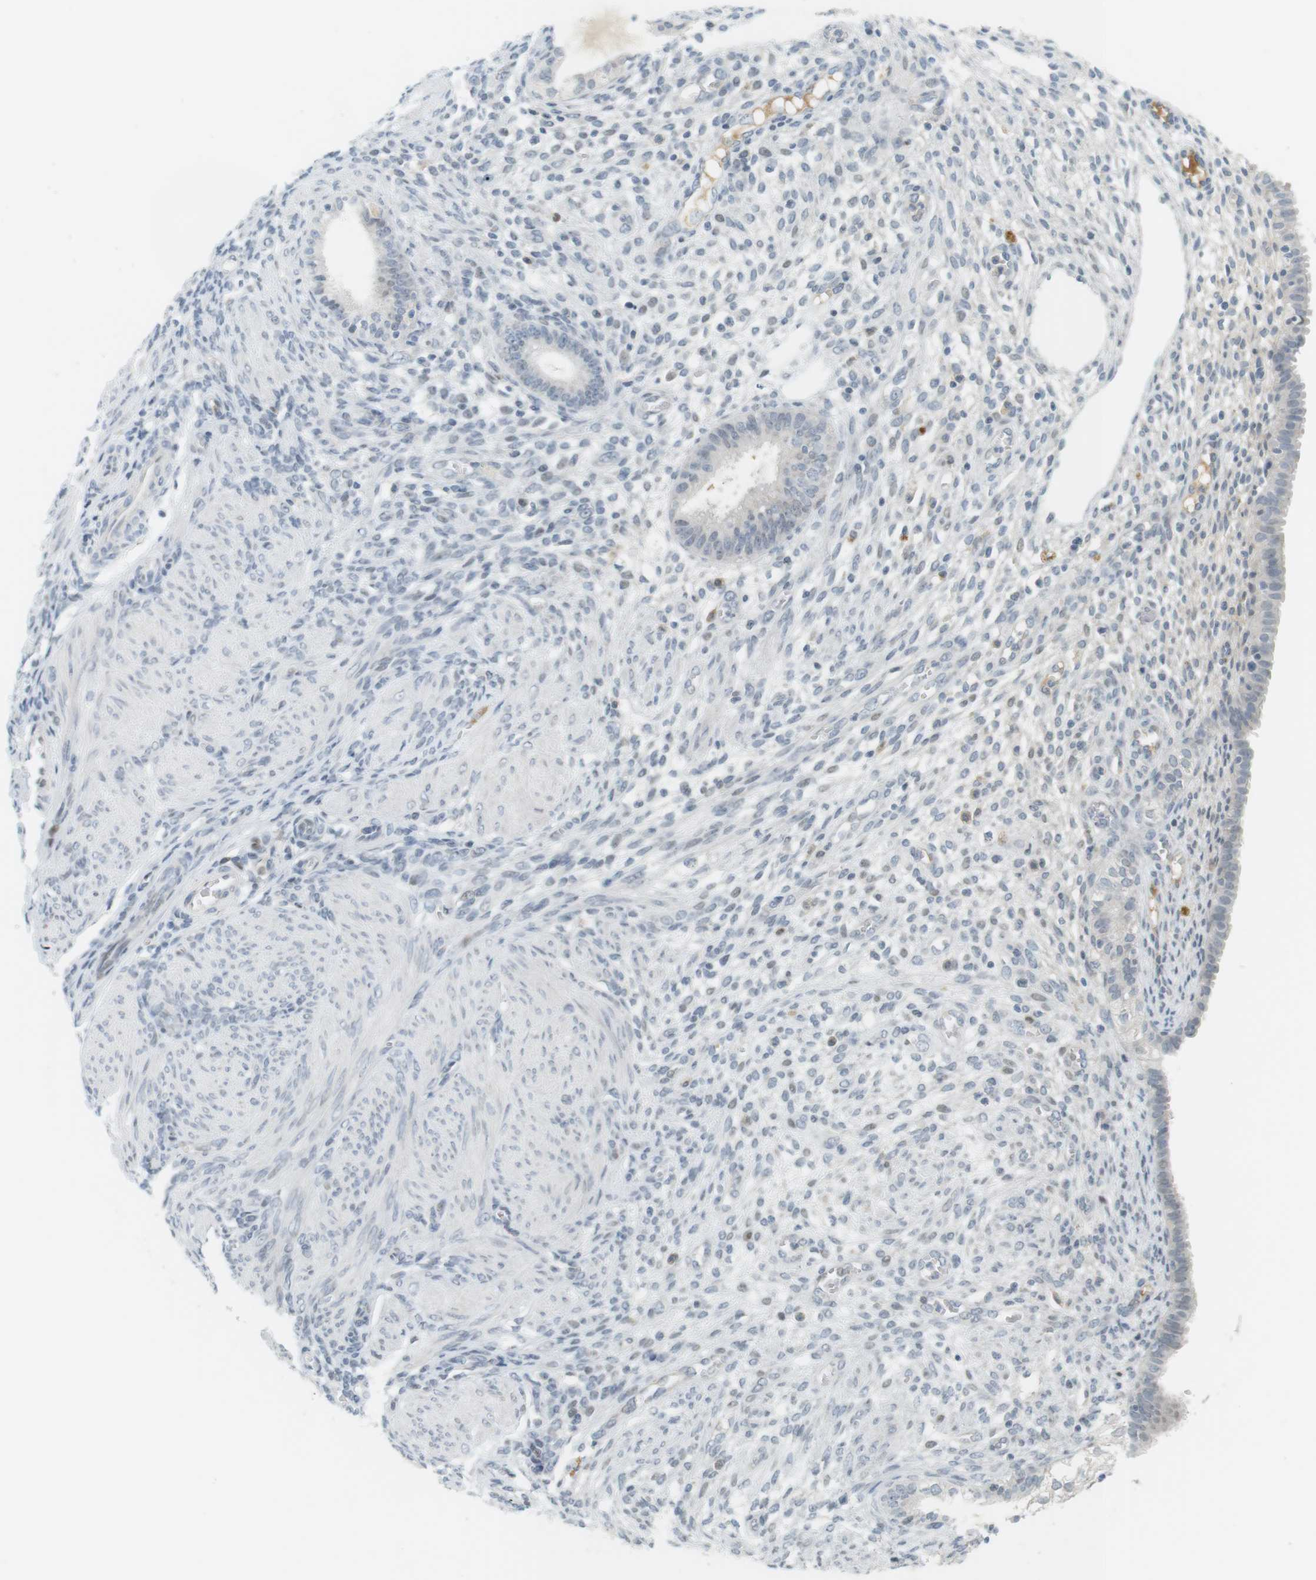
{"staining": {"intensity": "weak", "quantity": "<25%", "location": "nuclear"}, "tissue": "endometrium", "cell_type": "Cells in endometrial stroma", "image_type": "normal", "snomed": [{"axis": "morphology", "description": "Normal tissue, NOS"}, {"axis": "topography", "description": "Endometrium"}], "caption": "An IHC image of unremarkable endometrium is shown. There is no staining in cells in endometrial stroma of endometrium. (DAB IHC visualized using brightfield microscopy, high magnification).", "gene": "DMC1", "patient": {"sex": "female", "age": 72}}